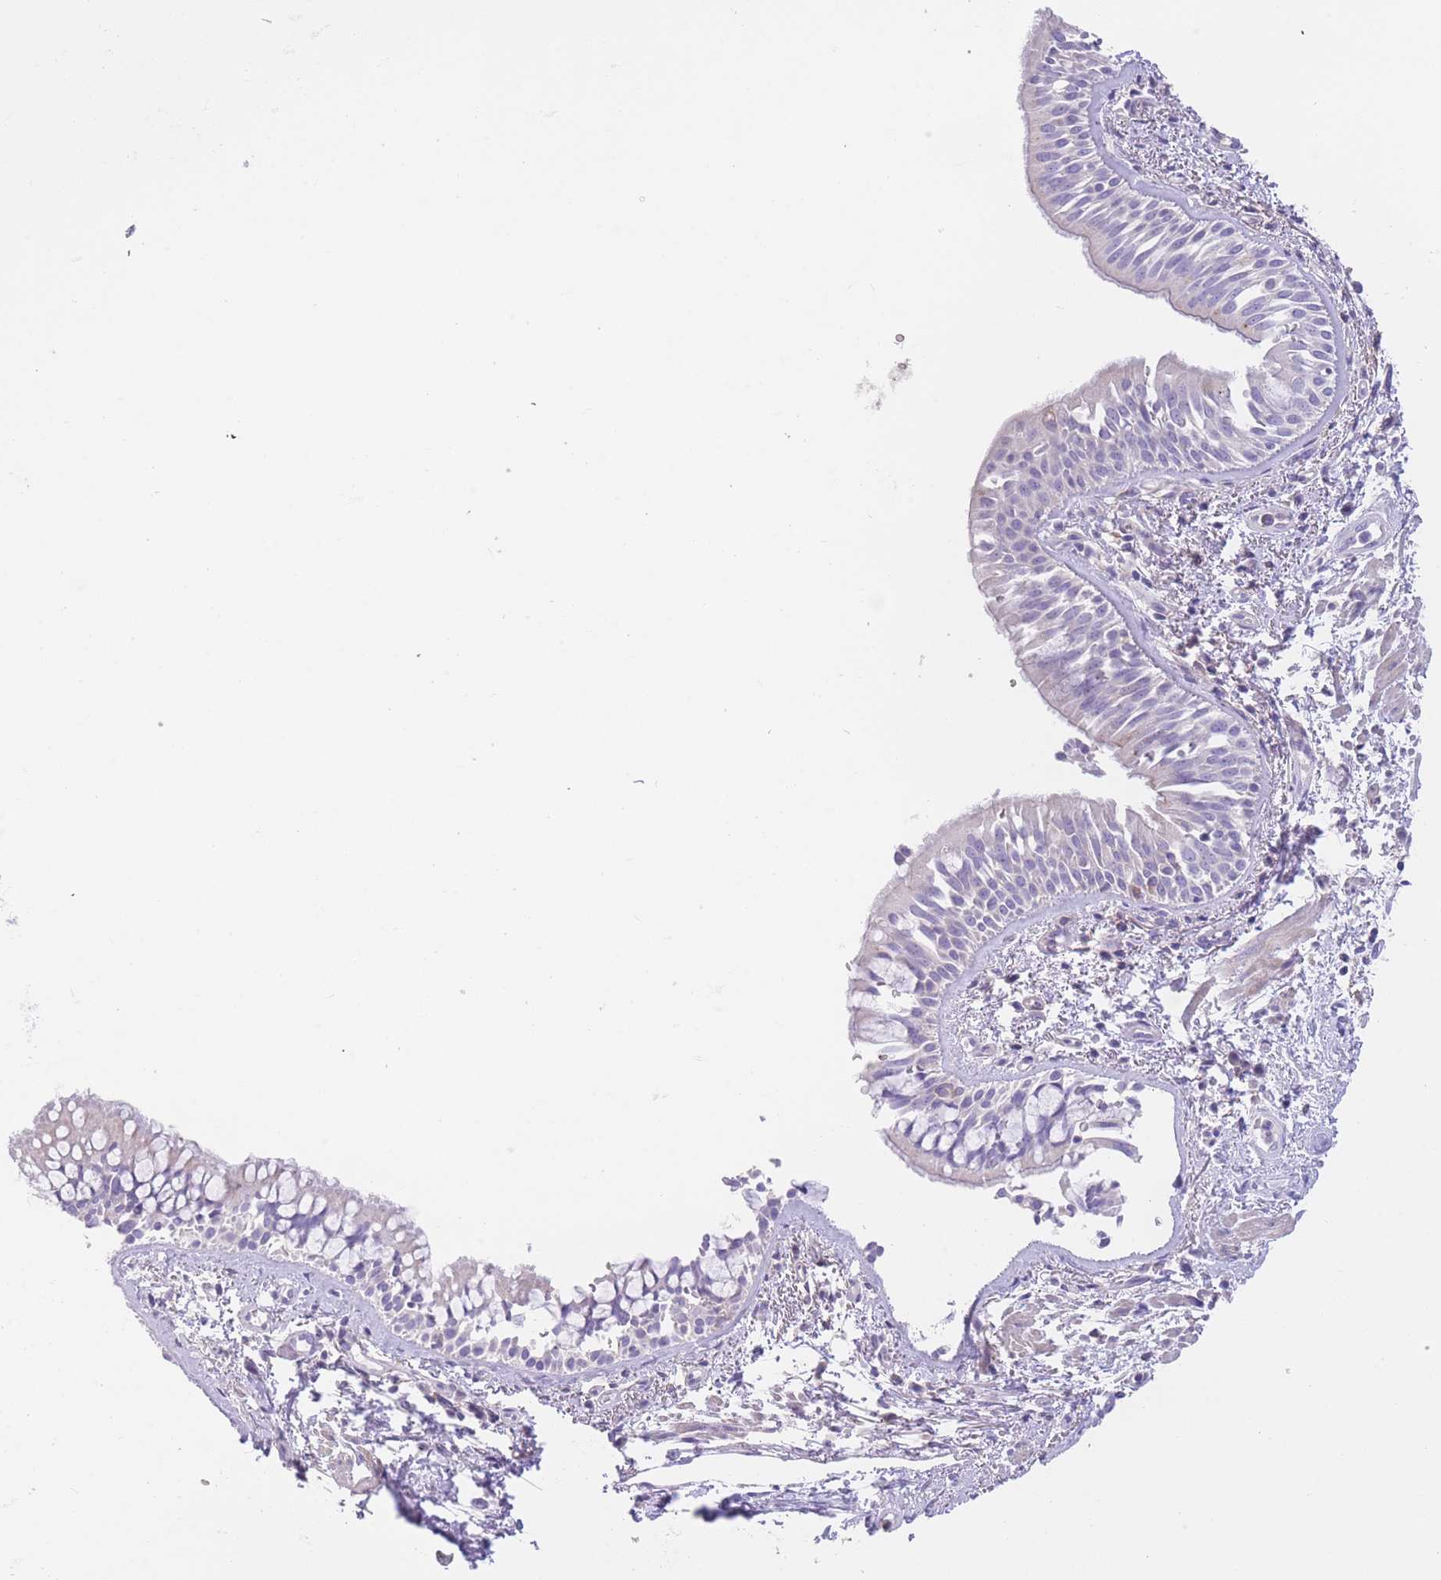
{"staining": {"intensity": "weak", "quantity": "<25%", "location": "cytoplasmic/membranous"}, "tissue": "bronchus", "cell_type": "Respiratory epithelial cells", "image_type": "normal", "snomed": [{"axis": "morphology", "description": "Normal tissue, NOS"}, {"axis": "topography", "description": "Lymph node"}, {"axis": "topography", "description": "Cartilage tissue"}, {"axis": "topography", "description": "Bronchus"}], "caption": "This is a micrograph of immunohistochemistry (IHC) staining of normal bronchus, which shows no expression in respiratory epithelial cells. (DAB (3,3'-diaminobenzidine) immunohistochemistry (IHC) with hematoxylin counter stain).", "gene": "ENSG00000289258", "patient": {"sex": "female", "age": 70}}